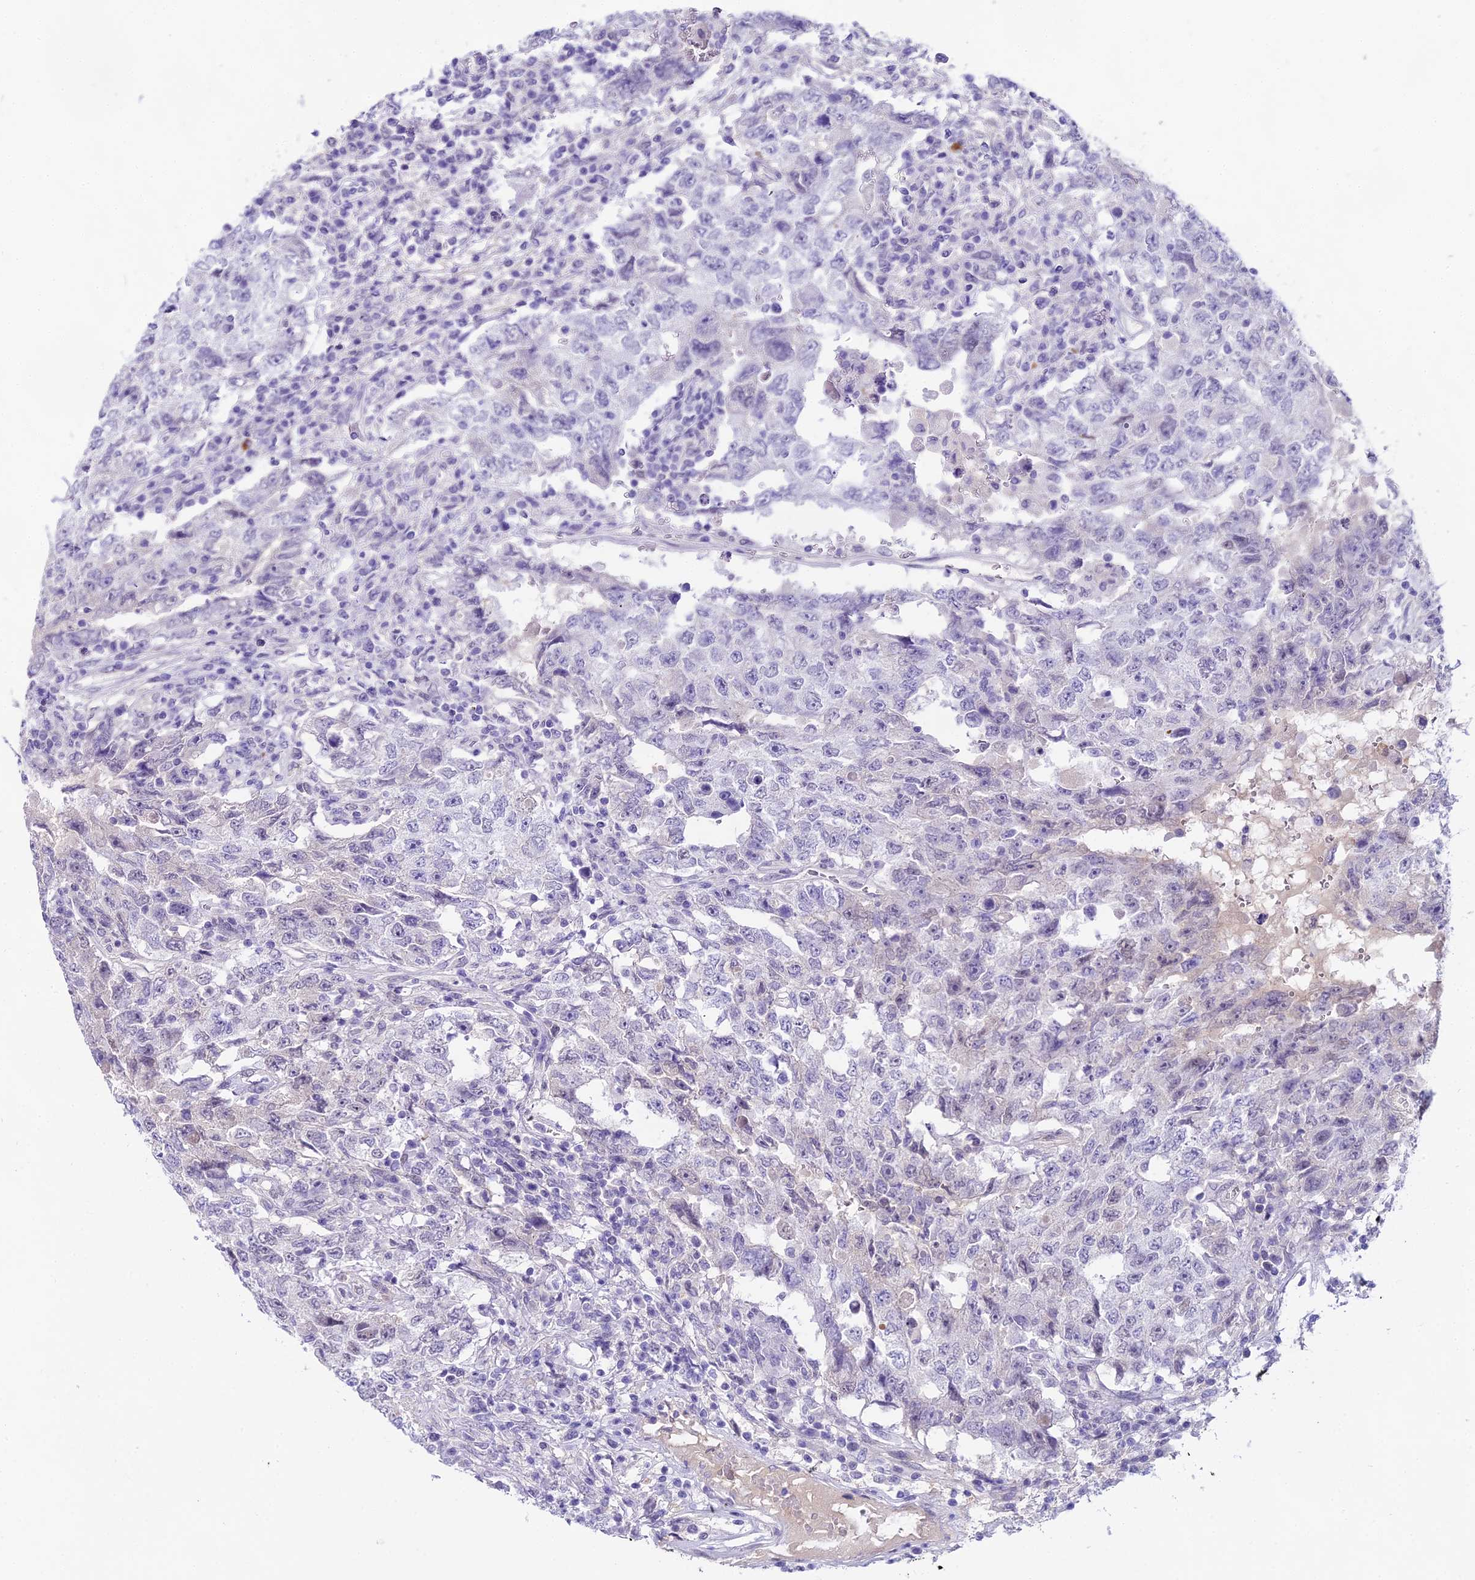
{"staining": {"intensity": "negative", "quantity": "none", "location": "none"}, "tissue": "testis cancer", "cell_type": "Tumor cells", "image_type": "cancer", "snomed": [{"axis": "morphology", "description": "Carcinoma, Embryonal, NOS"}, {"axis": "topography", "description": "Testis"}], "caption": "Immunohistochemical staining of human testis cancer shows no significant positivity in tumor cells.", "gene": "MAT2A", "patient": {"sex": "male", "age": 26}}